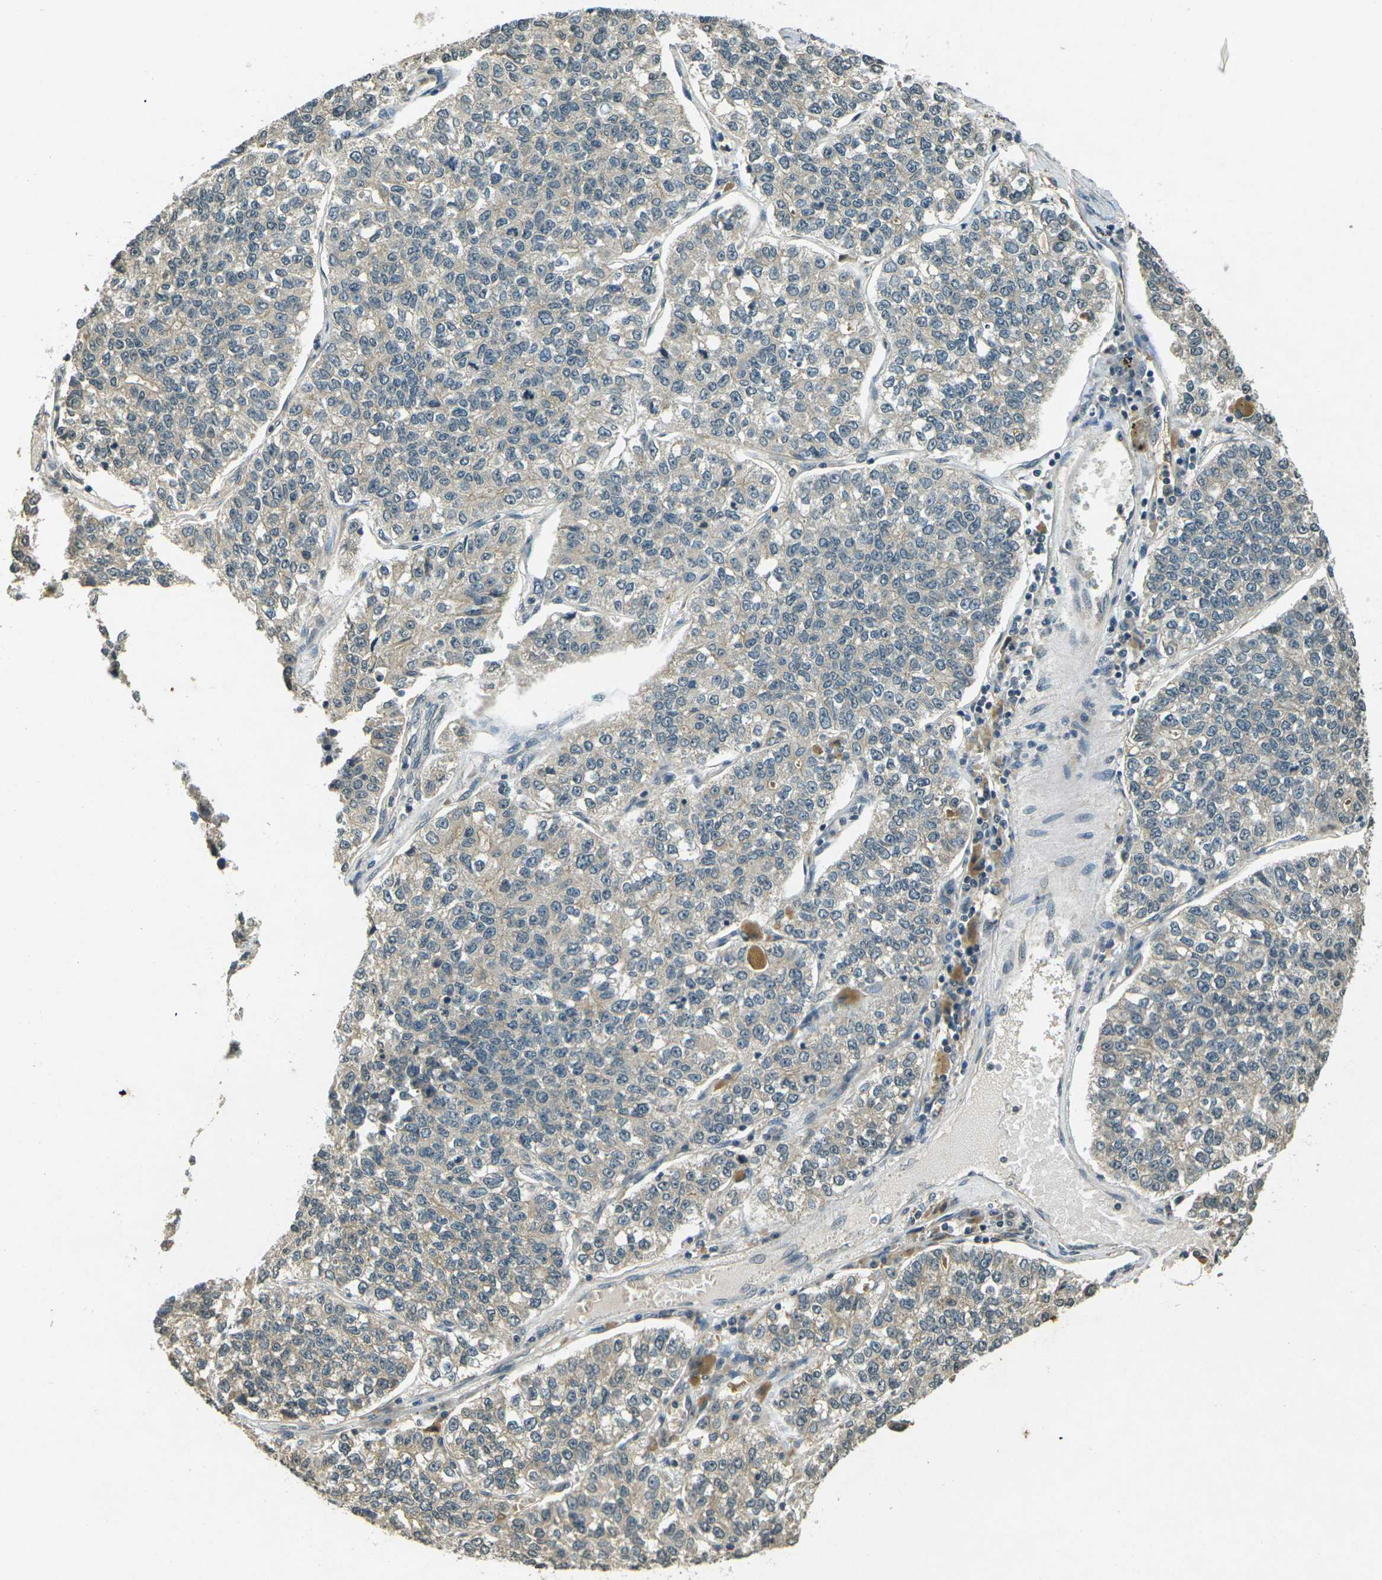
{"staining": {"intensity": "weak", "quantity": "<25%", "location": "cytoplasmic/membranous"}, "tissue": "lung cancer", "cell_type": "Tumor cells", "image_type": "cancer", "snomed": [{"axis": "morphology", "description": "Adenocarcinoma, NOS"}, {"axis": "topography", "description": "Lung"}], "caption": "Lung adenocarcinoma was stained to show a protein in brown. There is no significant staining in tumor cells.", "gene": "PDE2A", "patient": {"sex": "male", "age": 49}}